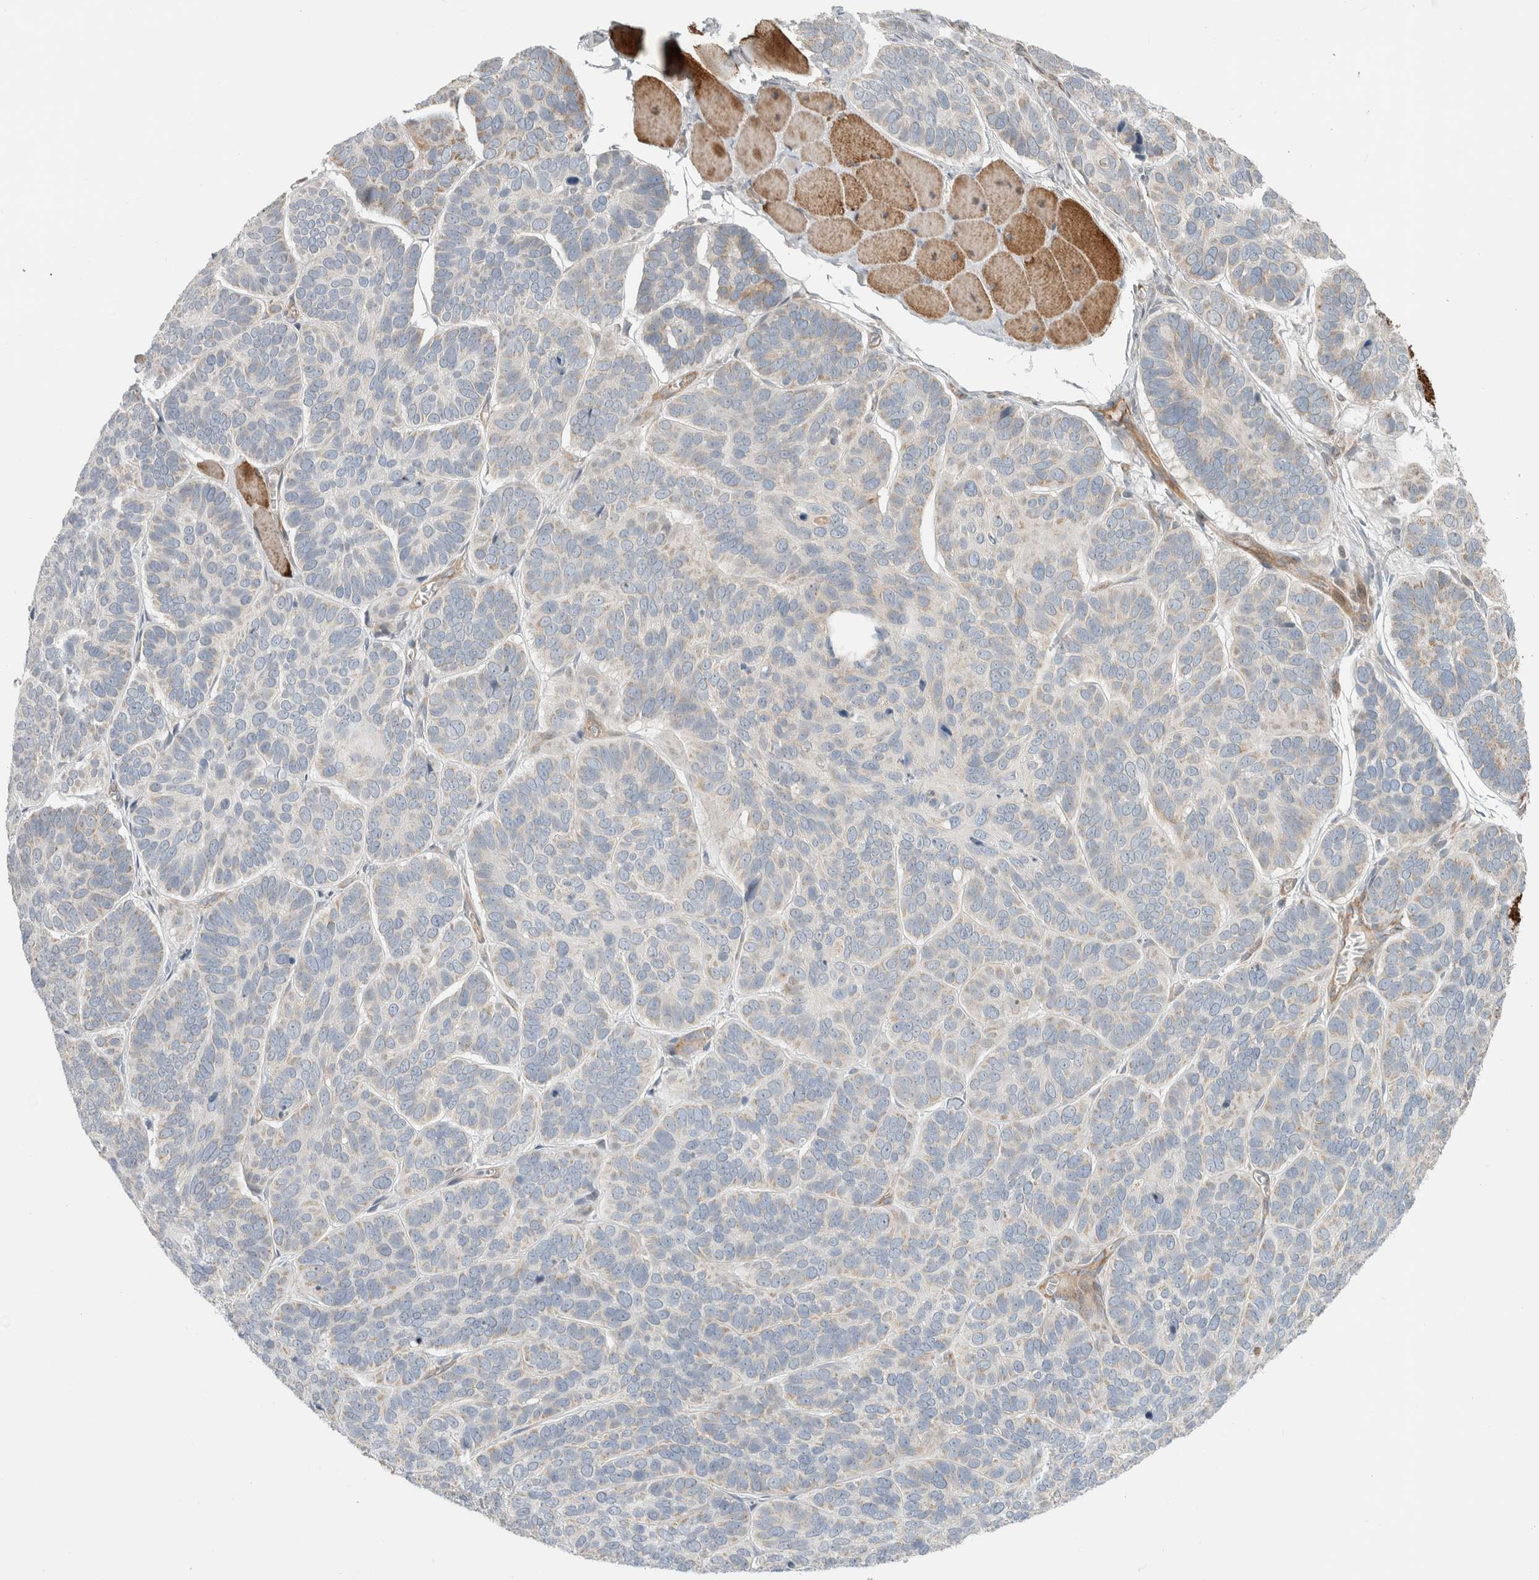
{"staining": {"intensity": "negative", "quantity": "none", "location": "none"}, "tissue": "skin cancer", "cell_type": "Tumor cells", "image_type": "cancer", "snomed": [{"axis": "morphology", "description": "Basal cell carcinoma"}, {"axis": "topography", "description": "Skin"}], "caption": "Protein analysis of skin cancer displays no significant positivity in tumor cells.", "gene": "KPNA5", "patient": {"sex": "male", "age": 62}}